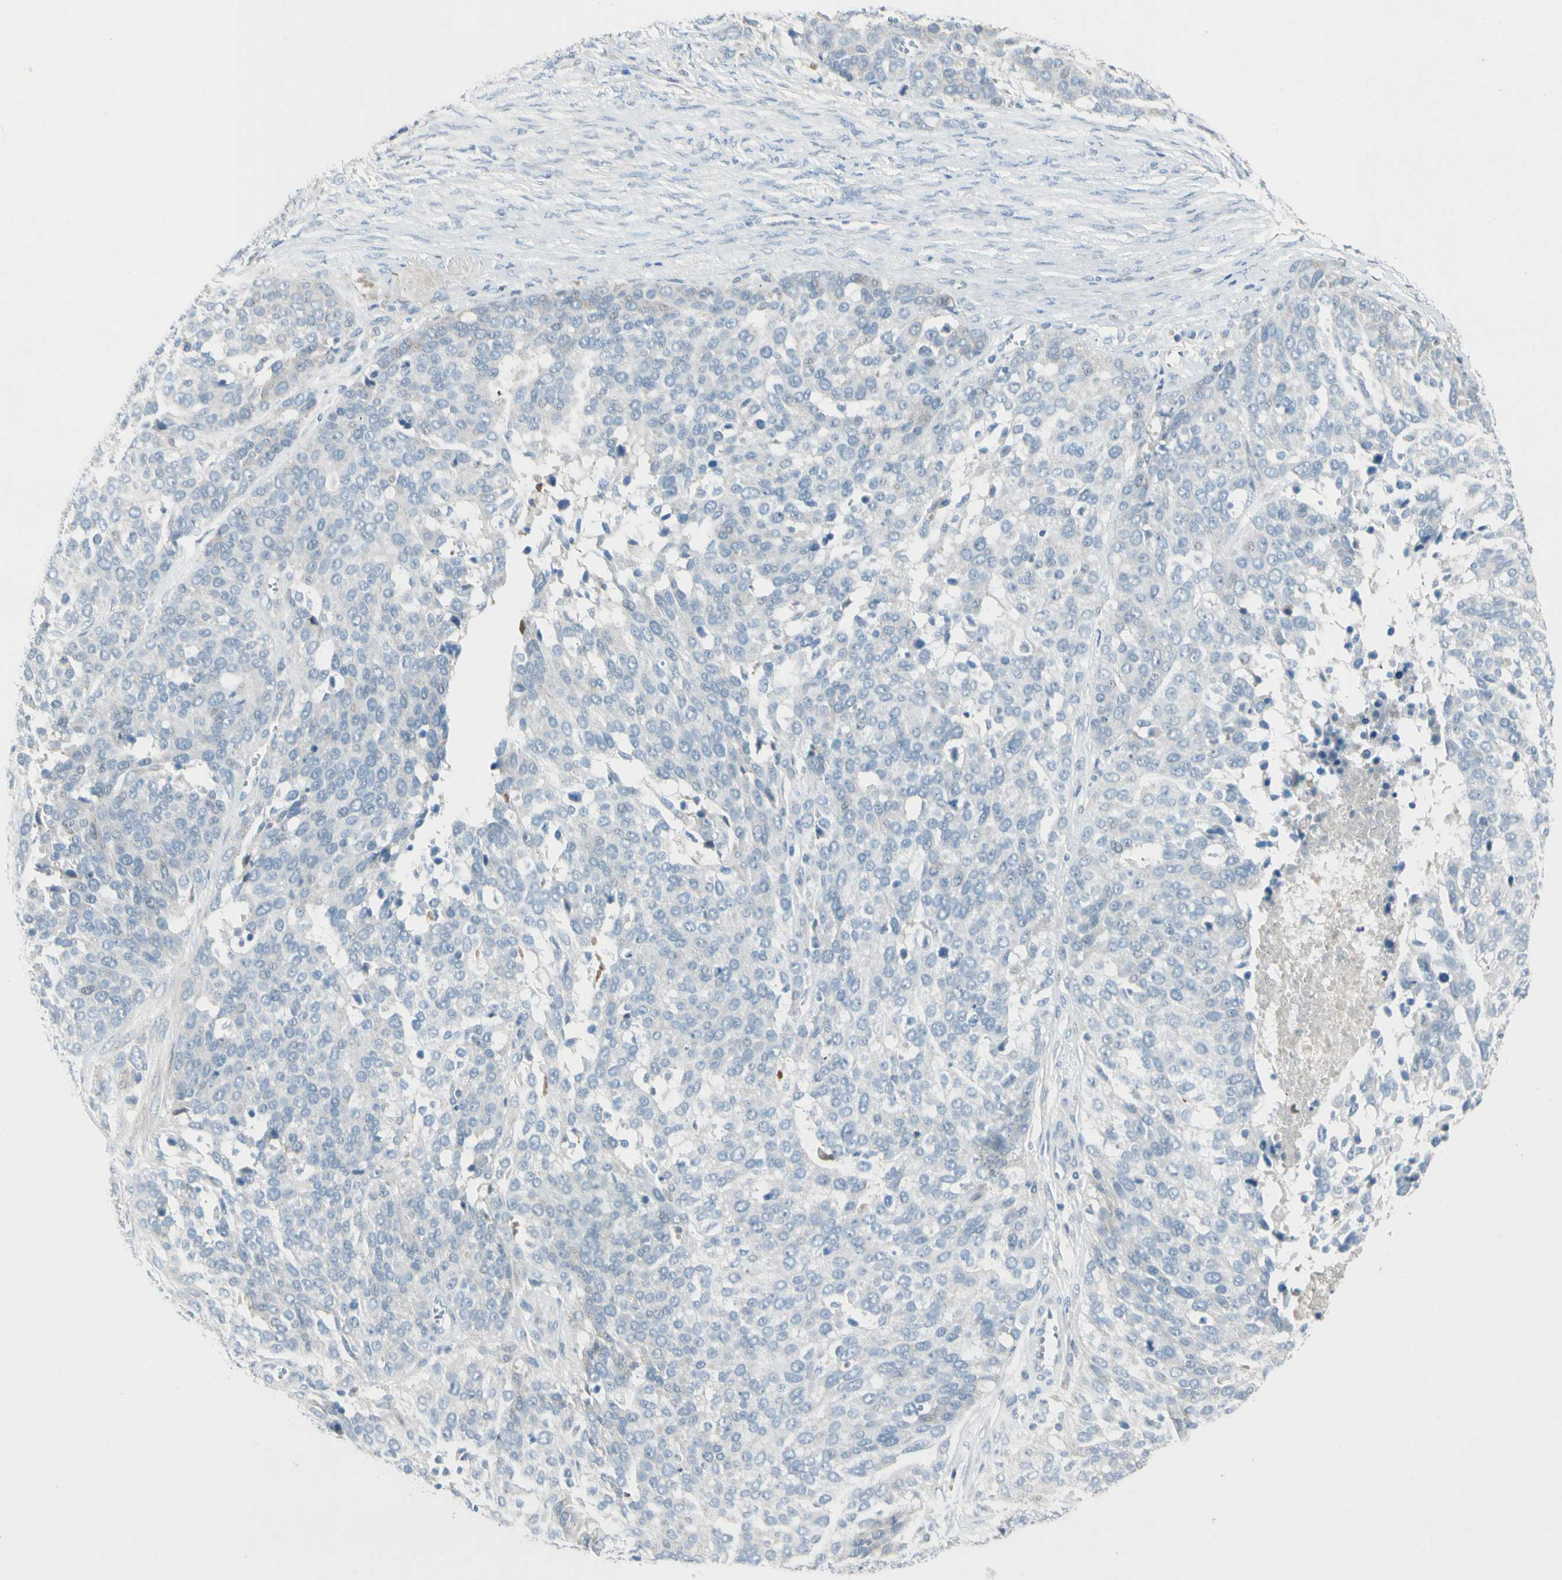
{"staining": {"intensity": "negative", "quantity": "none", "location": "none"}, "tissue": "ovarian cancer", "cell_type": "Tumor cells", "image_type": "cancer", "snomed": [{"axis": "morphology", "description": "Cystadenocarcinoma, serous, NOS"}, {"axis": "topography", "description": "Ovary"}], "caption": "A micrograph of ovarian cancer (serous cystadenocarcinoma) stained for a protein demonstrates no brown staining in tumor cells.", "gene": "SERPIND1", "patient": {"sex": "female", "age": 44}}